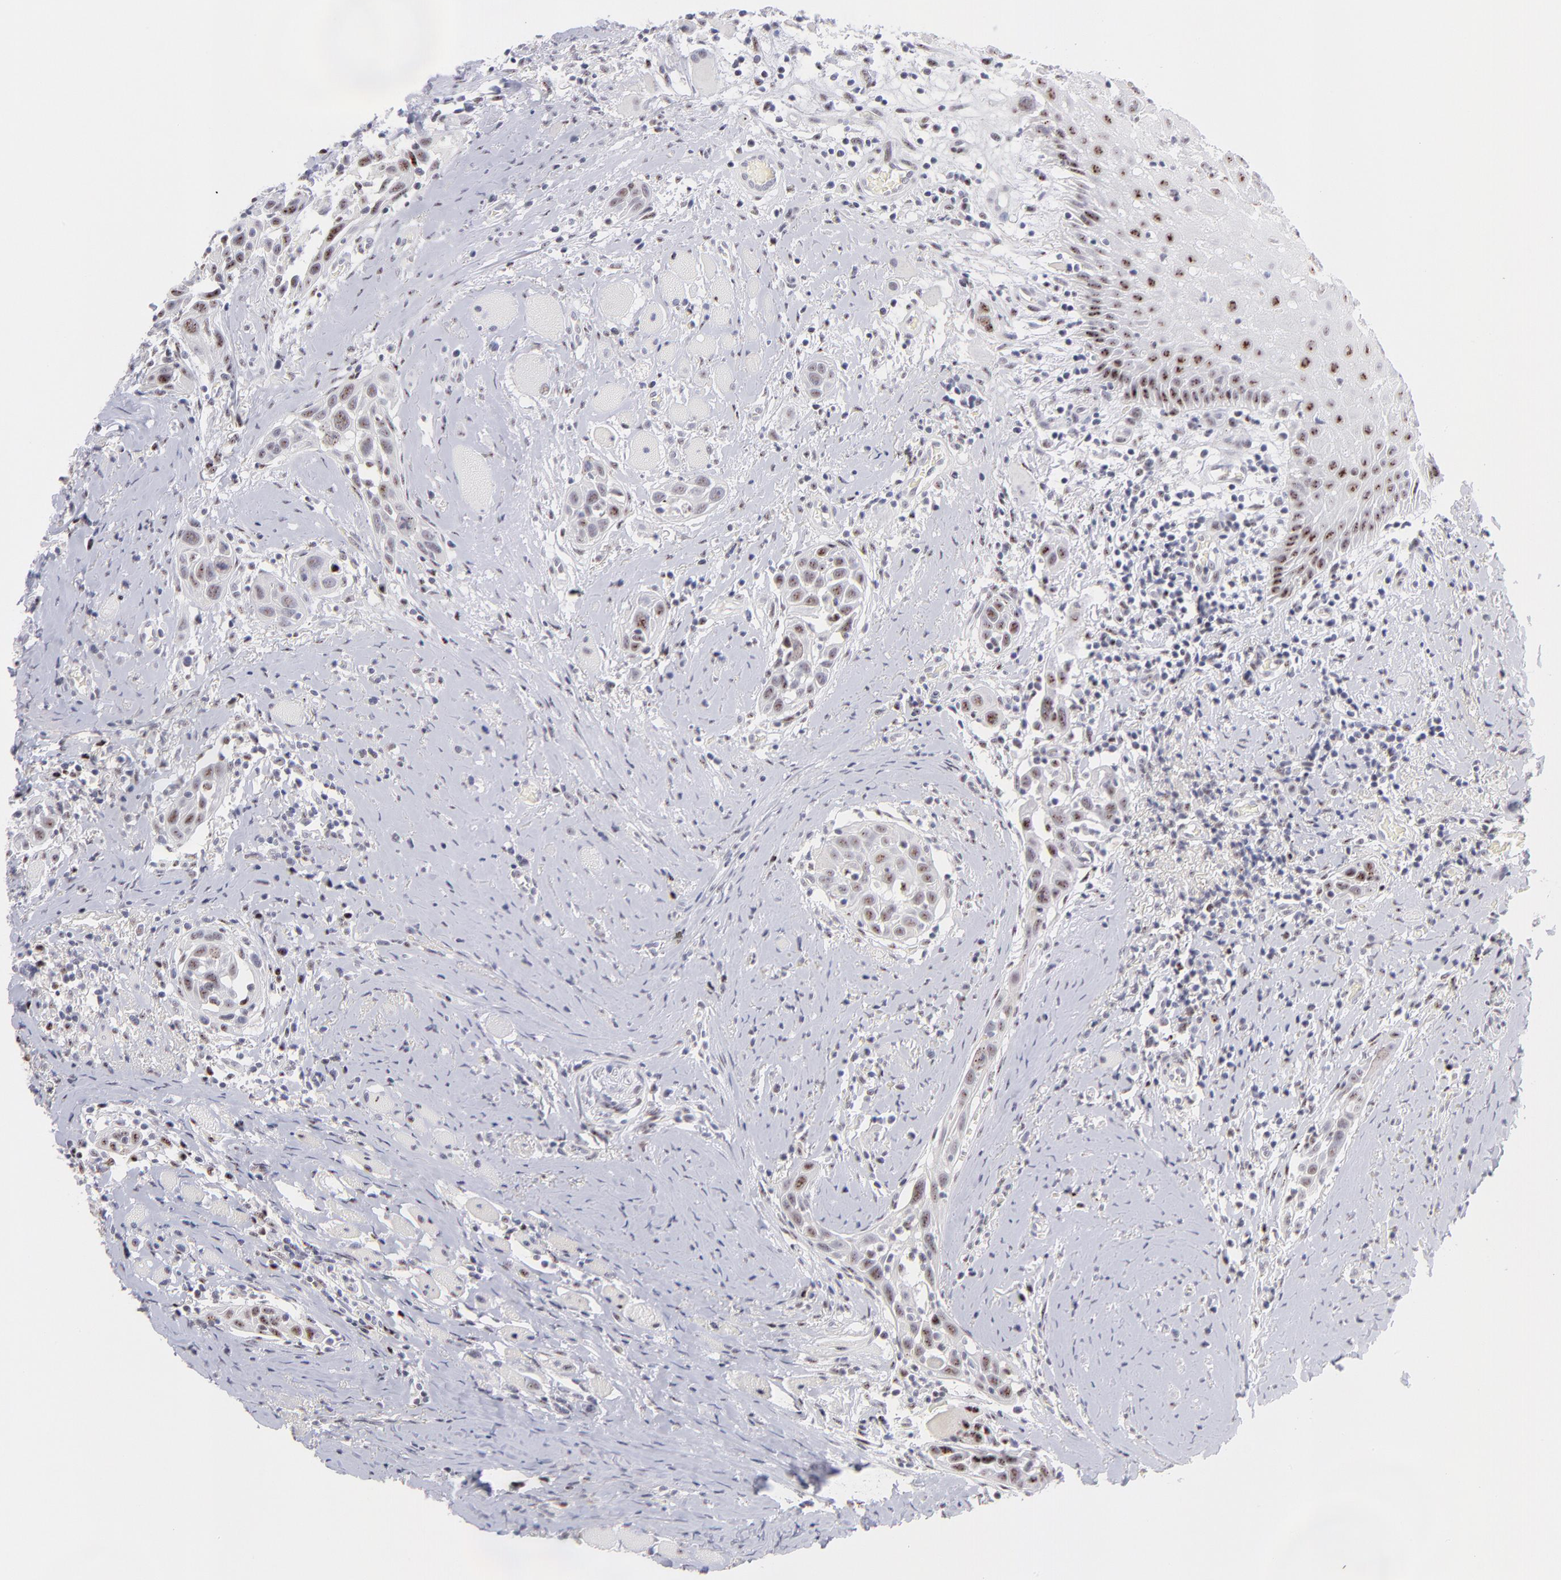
{"staining": {"intensity": "moderate", "quantity": ">75%", "location": "nuclear"}, "tissue": "head and neck cancer", "cell_type": "Tumor cells", "image_type": "cancer", "snomed": [{"axis": "morphology", "description": "Squamous cell carcinoma, NOS"}, {"axis": "topography", "description": "Oral tissue"}, {"axis": "topography", "description": "Head-Neck"}], "caption": "IHC (DAB (3,3'-diaminobenzidine)) staining of human head and neck squamous cell carcinoma exhibits moderate nuclear protein staining in approximately >75% of tumor cells. (DAB (3,3'-diaminobenzidine) = brown stain, brightfield microscopy at high magnification).", "gene": "CDC25C", "patient": {"sex": "female", "age": 50}}